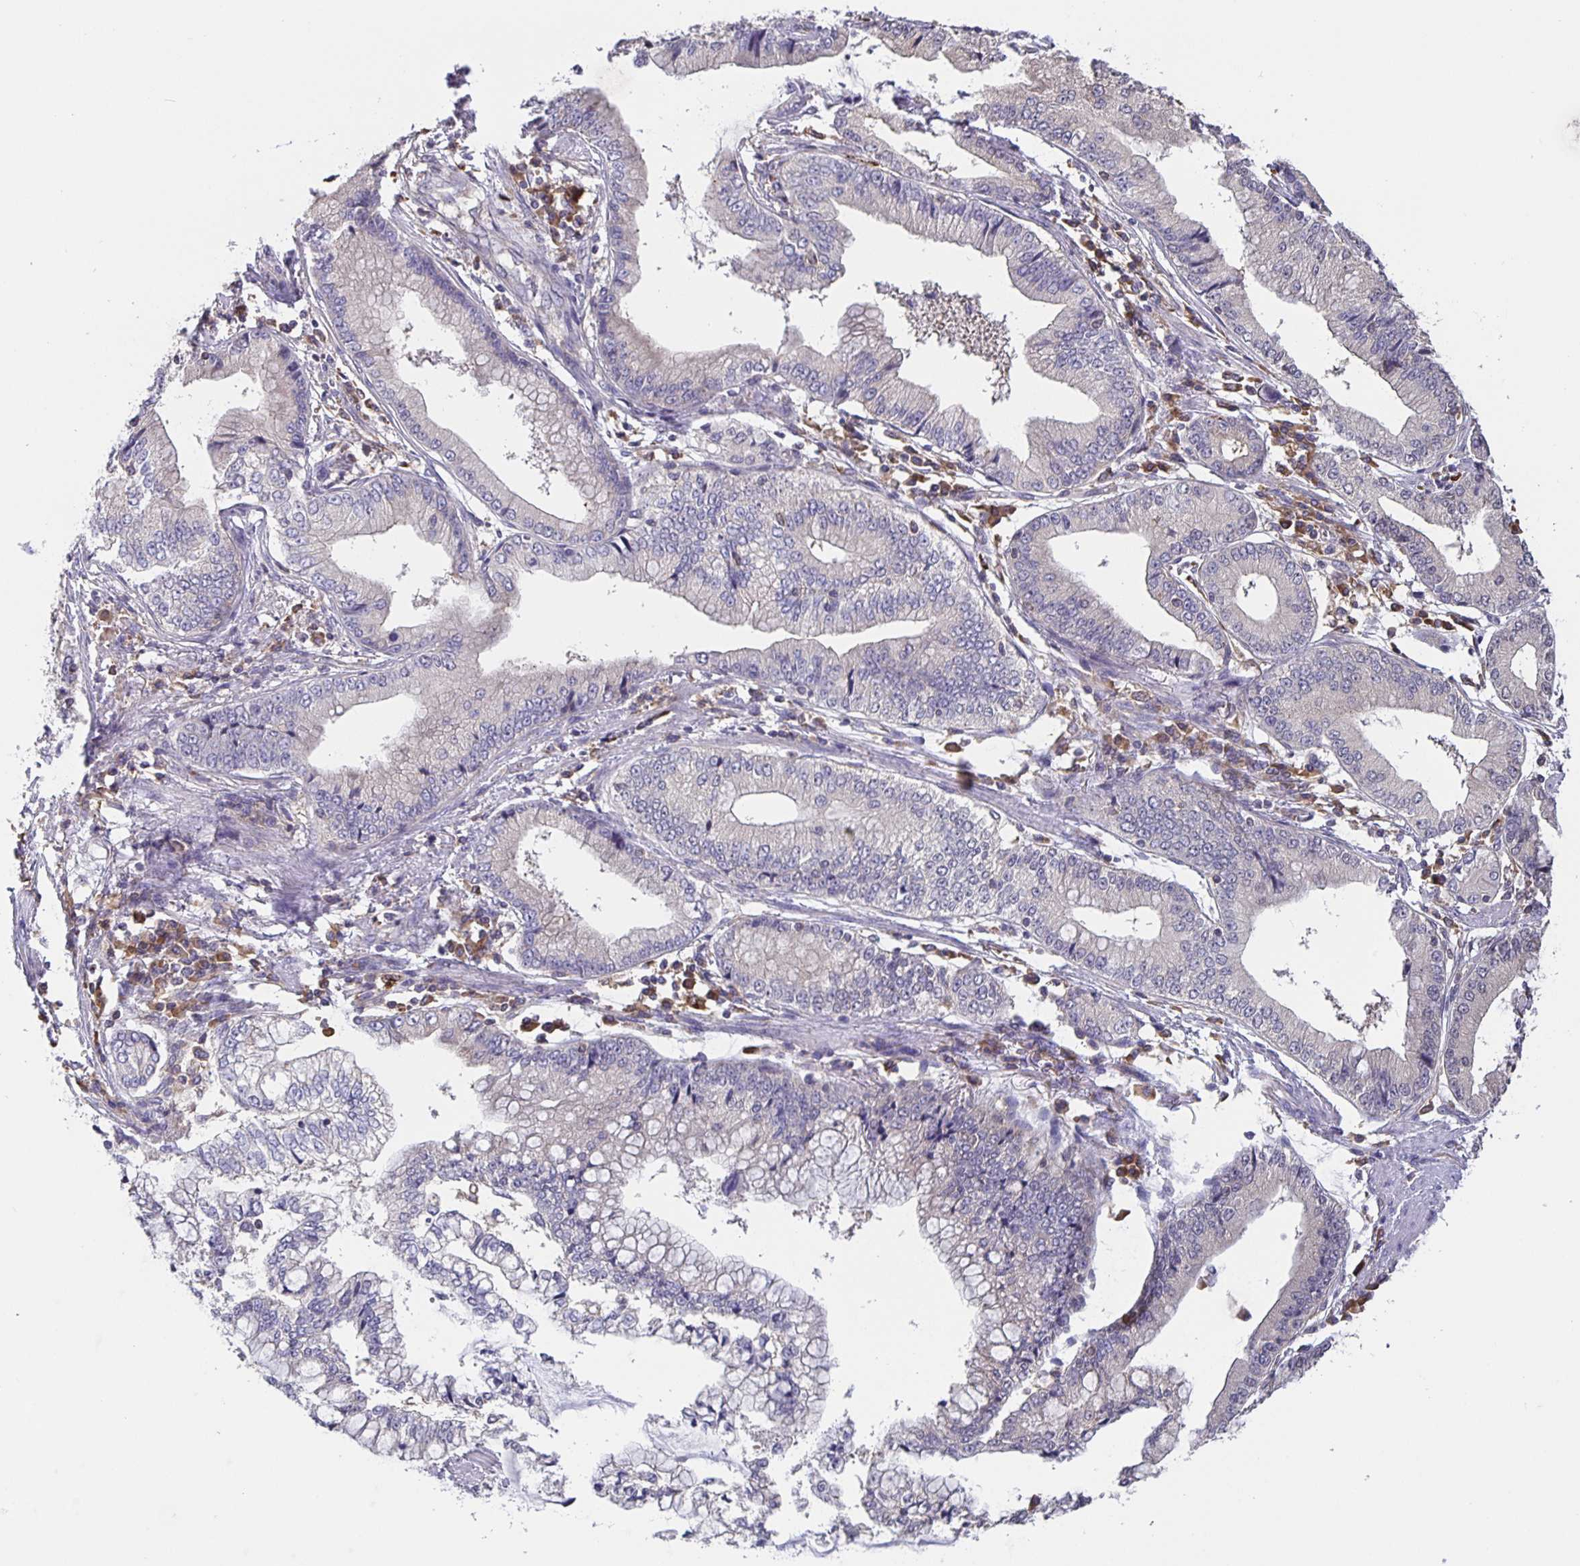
{"staining": {"intensity": "negative", "quantity": "none", "location": "none"}, "tissue": "stomach cancer", "cell_type": "Tumor cells", "image_type": "cancer", "snomed": [{"axis": "morphology", "description": "Adenocarcinoma, NOS"}, {"axis": "topography", "description": "Stomach, upper"}], "caption": "Protein analysis of stomach cancer demonstrates no significant expression in tumor cells.", "gene": "FEM1C", "patient": {"sex": "female", "age": 74}}